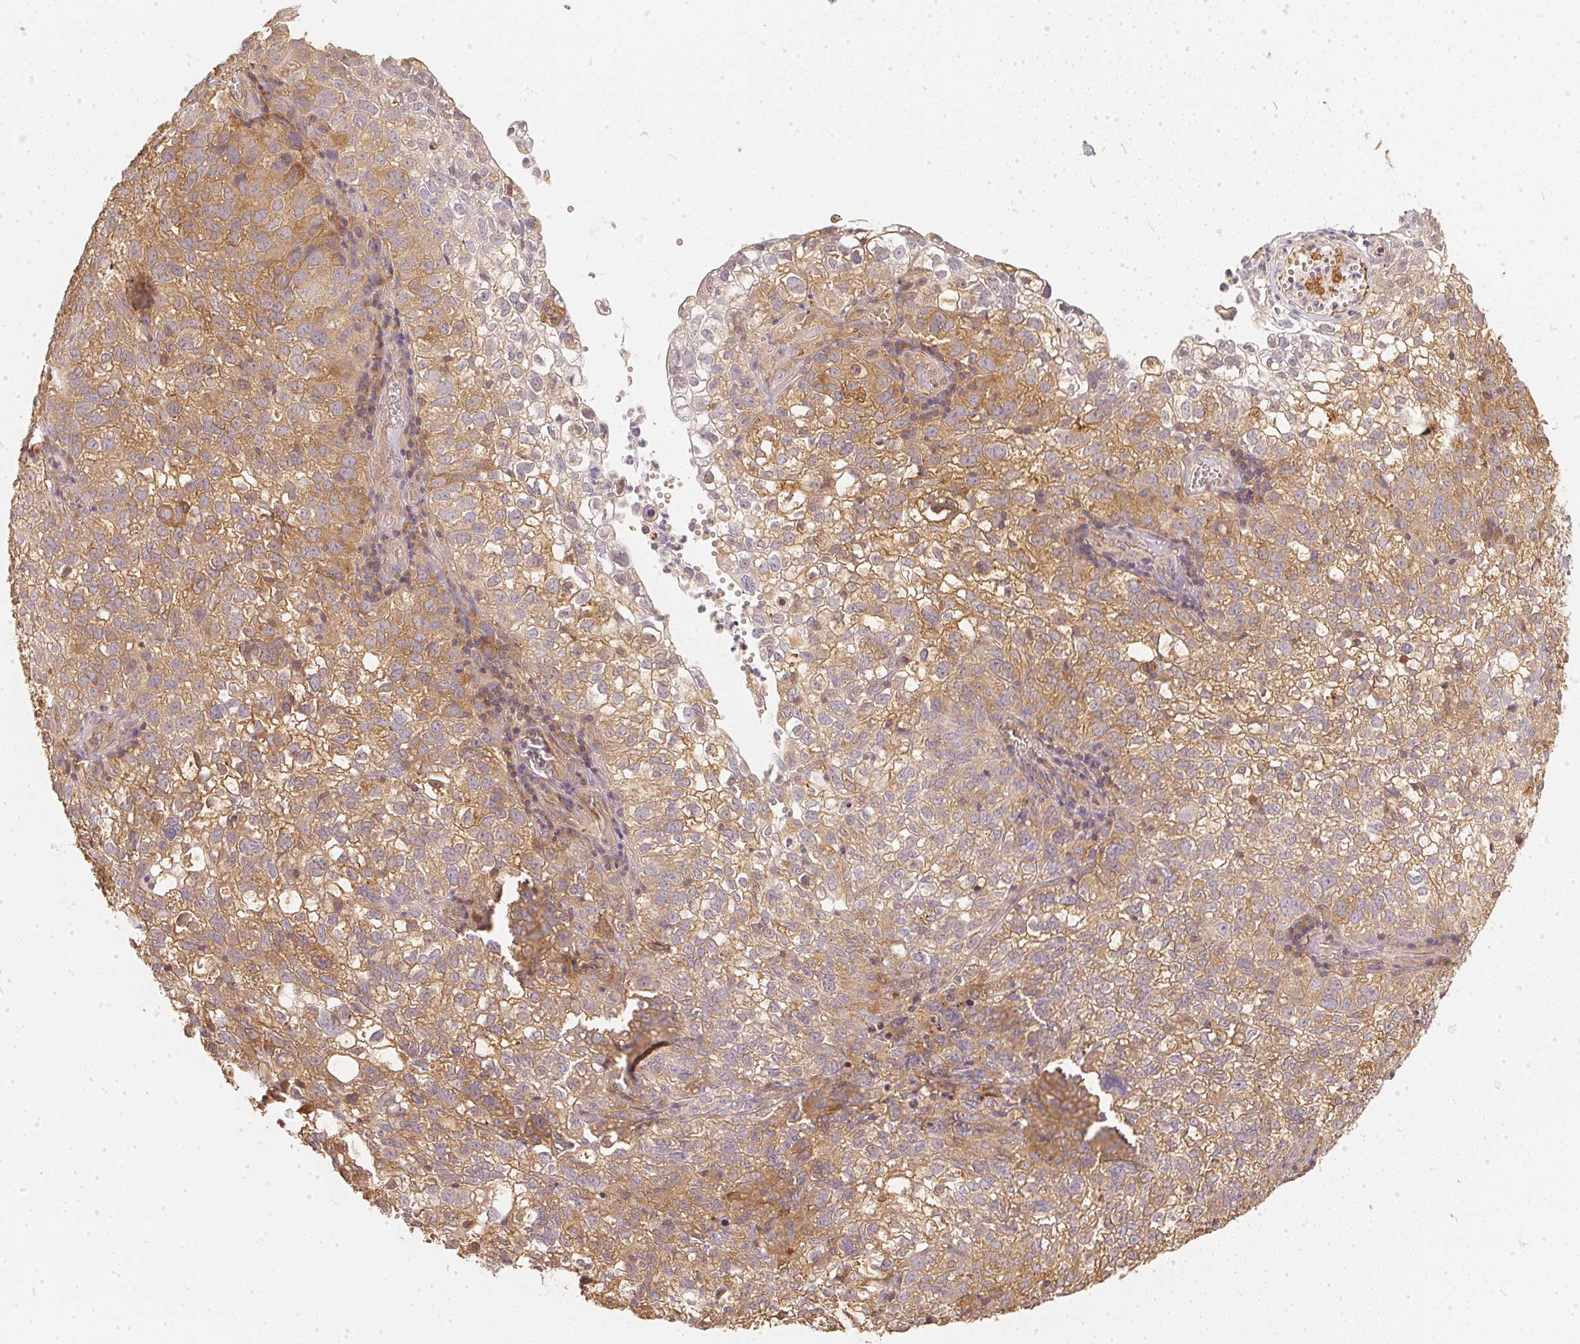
{"staining": {"intensity": "weak", "quantity": ">75%", "location": "cytoplasmic/membranous"}, "tissue": "cervical cancer", "cell_type": "Tumor cells", "image_type": "cancer", "snomed": [{"axis": "morphology", "description": "Squamous cell carcinoma, NOS"}, {"axis": "topography", "description": "Cervix"}], "caption": "A brown stain highlights weak cytoplasmic/membranous staining of a protein in human cervical squamous cell carcinoma tumor cells.", "gene": "BLMH", "patient": {"sex": "female", "age": 55}}